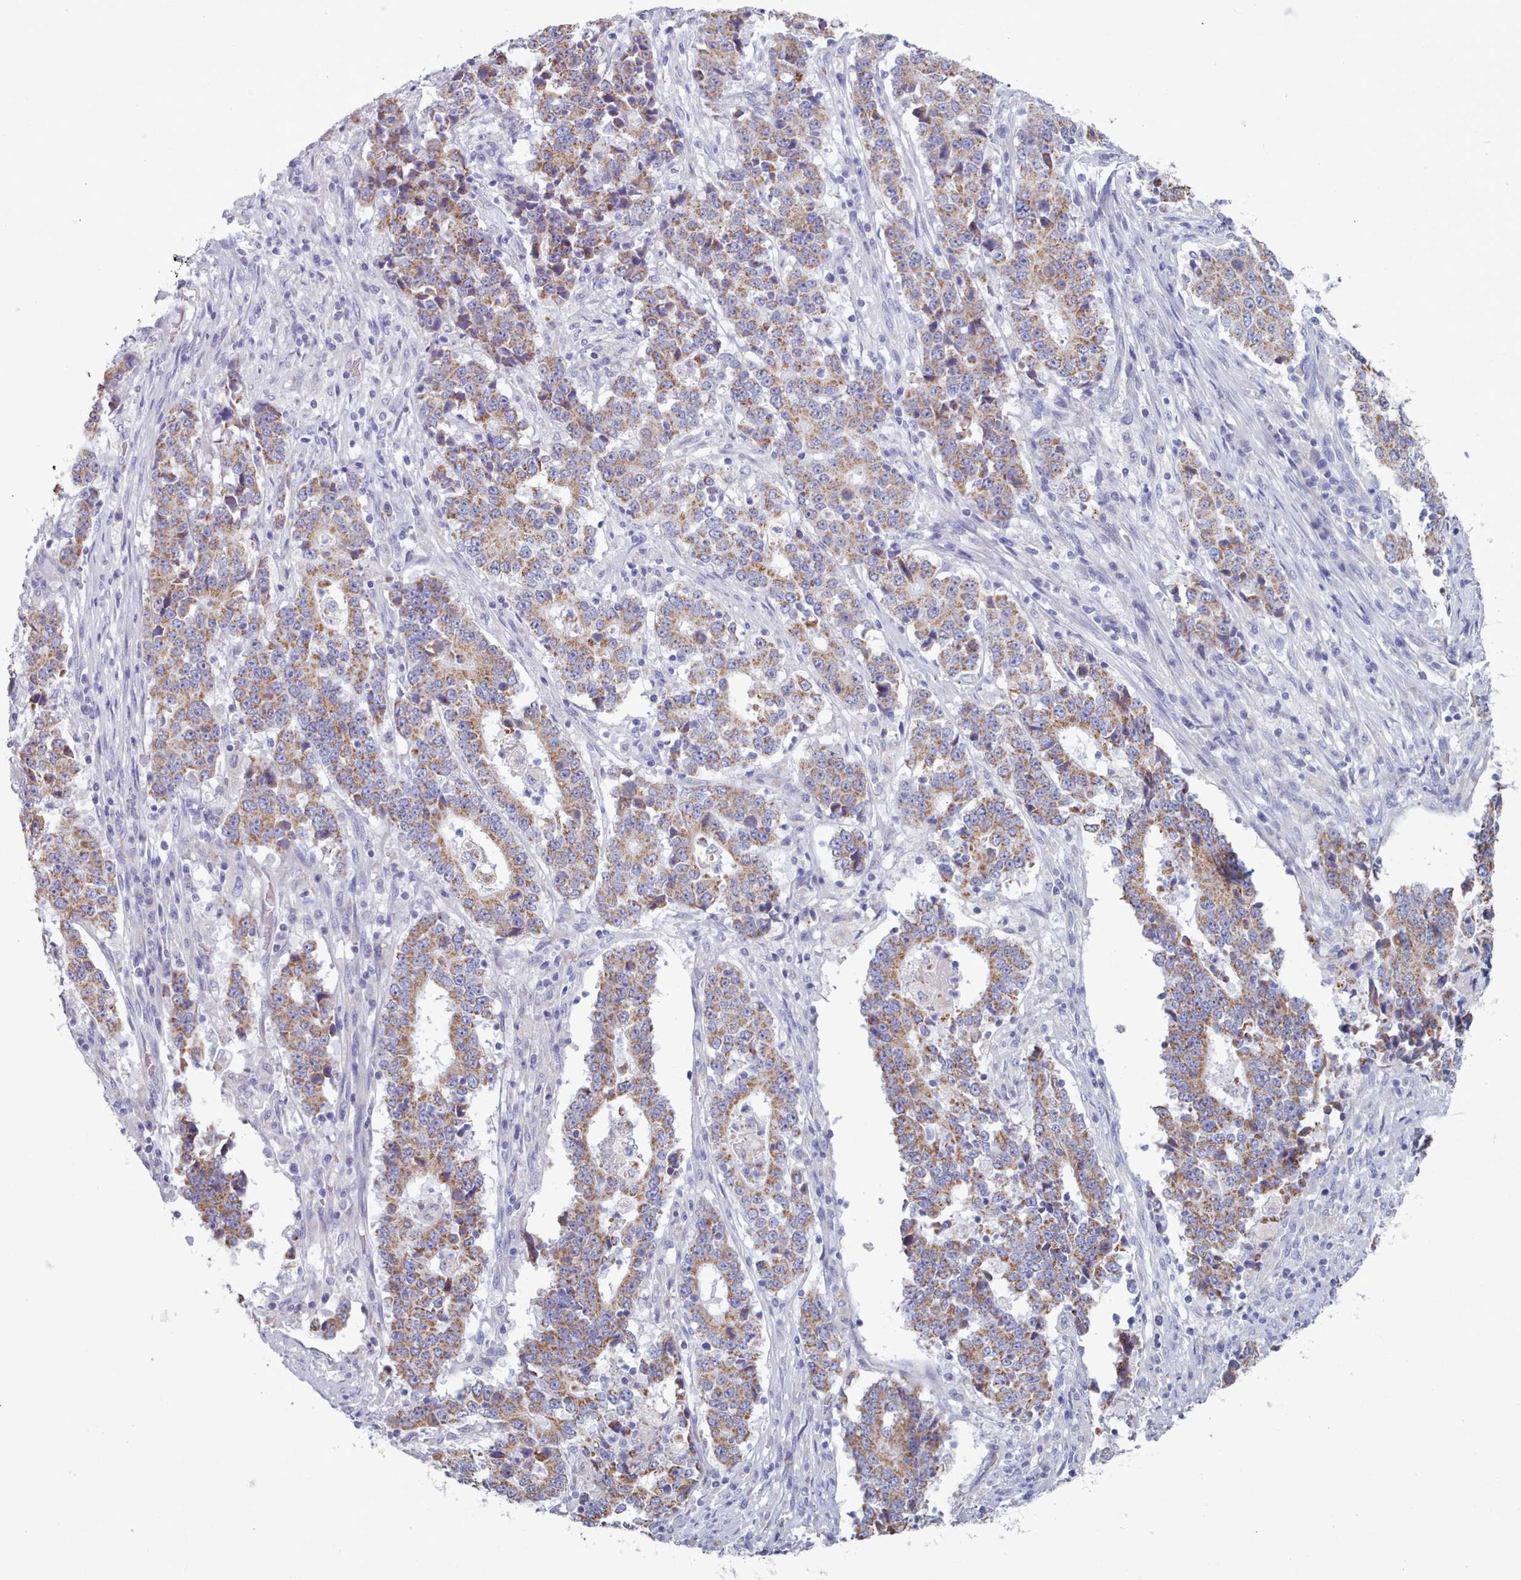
{"staining": {"intensity": "moderate", "quantity": ">75%", "location": "cytoplasmic/membranous"}, "tissue": "stomach cancer", "cell_type": "Tumor cells", "image_type": "cancer", "snomed": [{"axis": "morphology", "description": "Adenocarcinoma, NOS"}, {"axis": "topography", "description": "Stomach"}], "caption": "IHC histopathology image of neoplastic tissue: adenocarcinoma (stomach) stained using IHC shows medium levels of moderate protein expression localized specifically in the cytoplasmic/membranous of tumor cells, appearing as a cytoplasmic/membranous brown color.", "gene": "HAO1", "patient": {"sex": "male", "age": 59}}